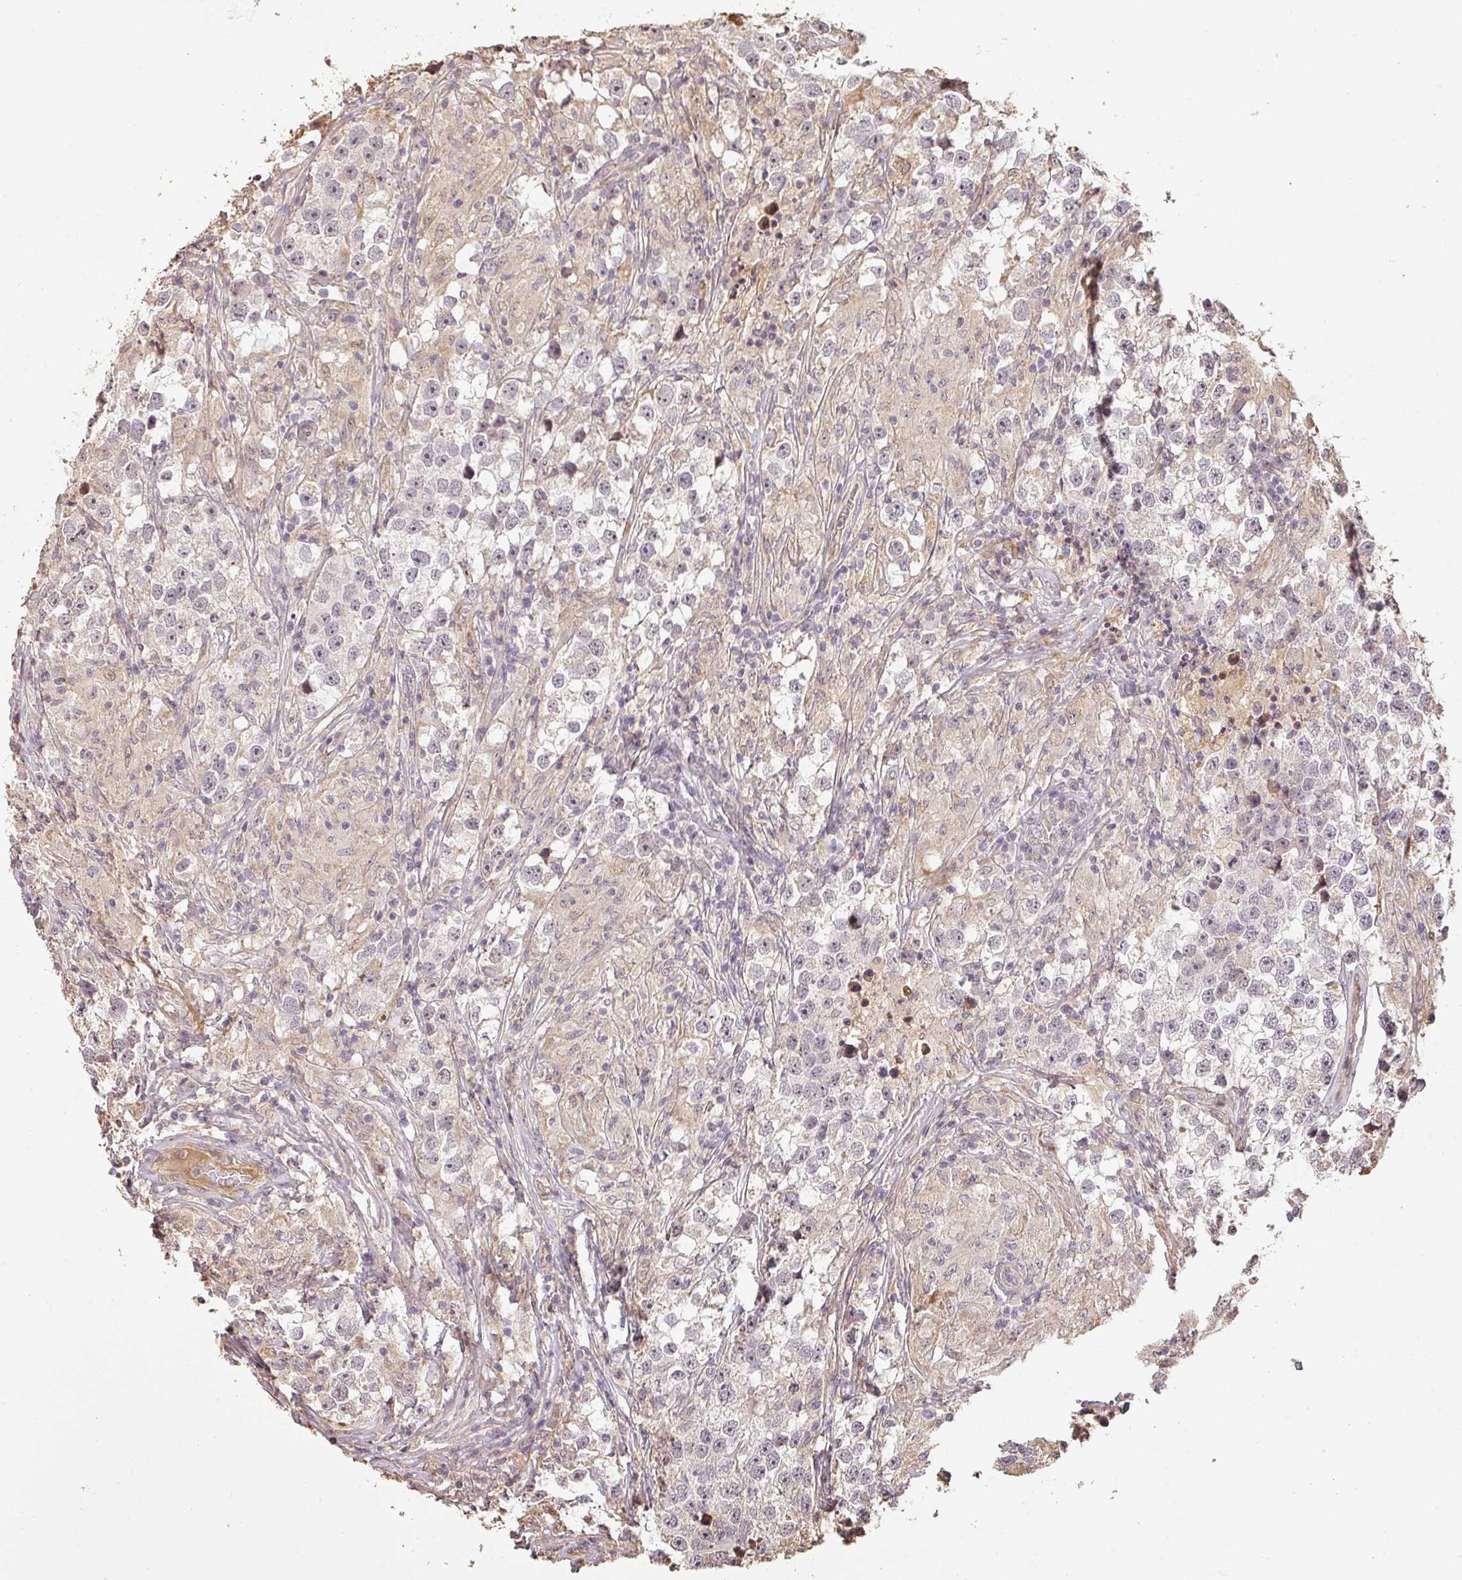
{"staining": {"intensity": "negative", "quantity": "none", "location": "none"}, "tissue": "testis cancer", "cell_type": "Tumor cells", "image_type": "cancer", "snomed": [{"axis": "morphology", "description": "Seminoma, NOS"}, {"axis": "topography", "description": "Testis"}], "caption": "Immunohistochemical staining of human testis cancer demonstrates no significant positivity in tumor cells.", "gene": "BPIFB3", "patient": {"sex": "male", "age": 46}}